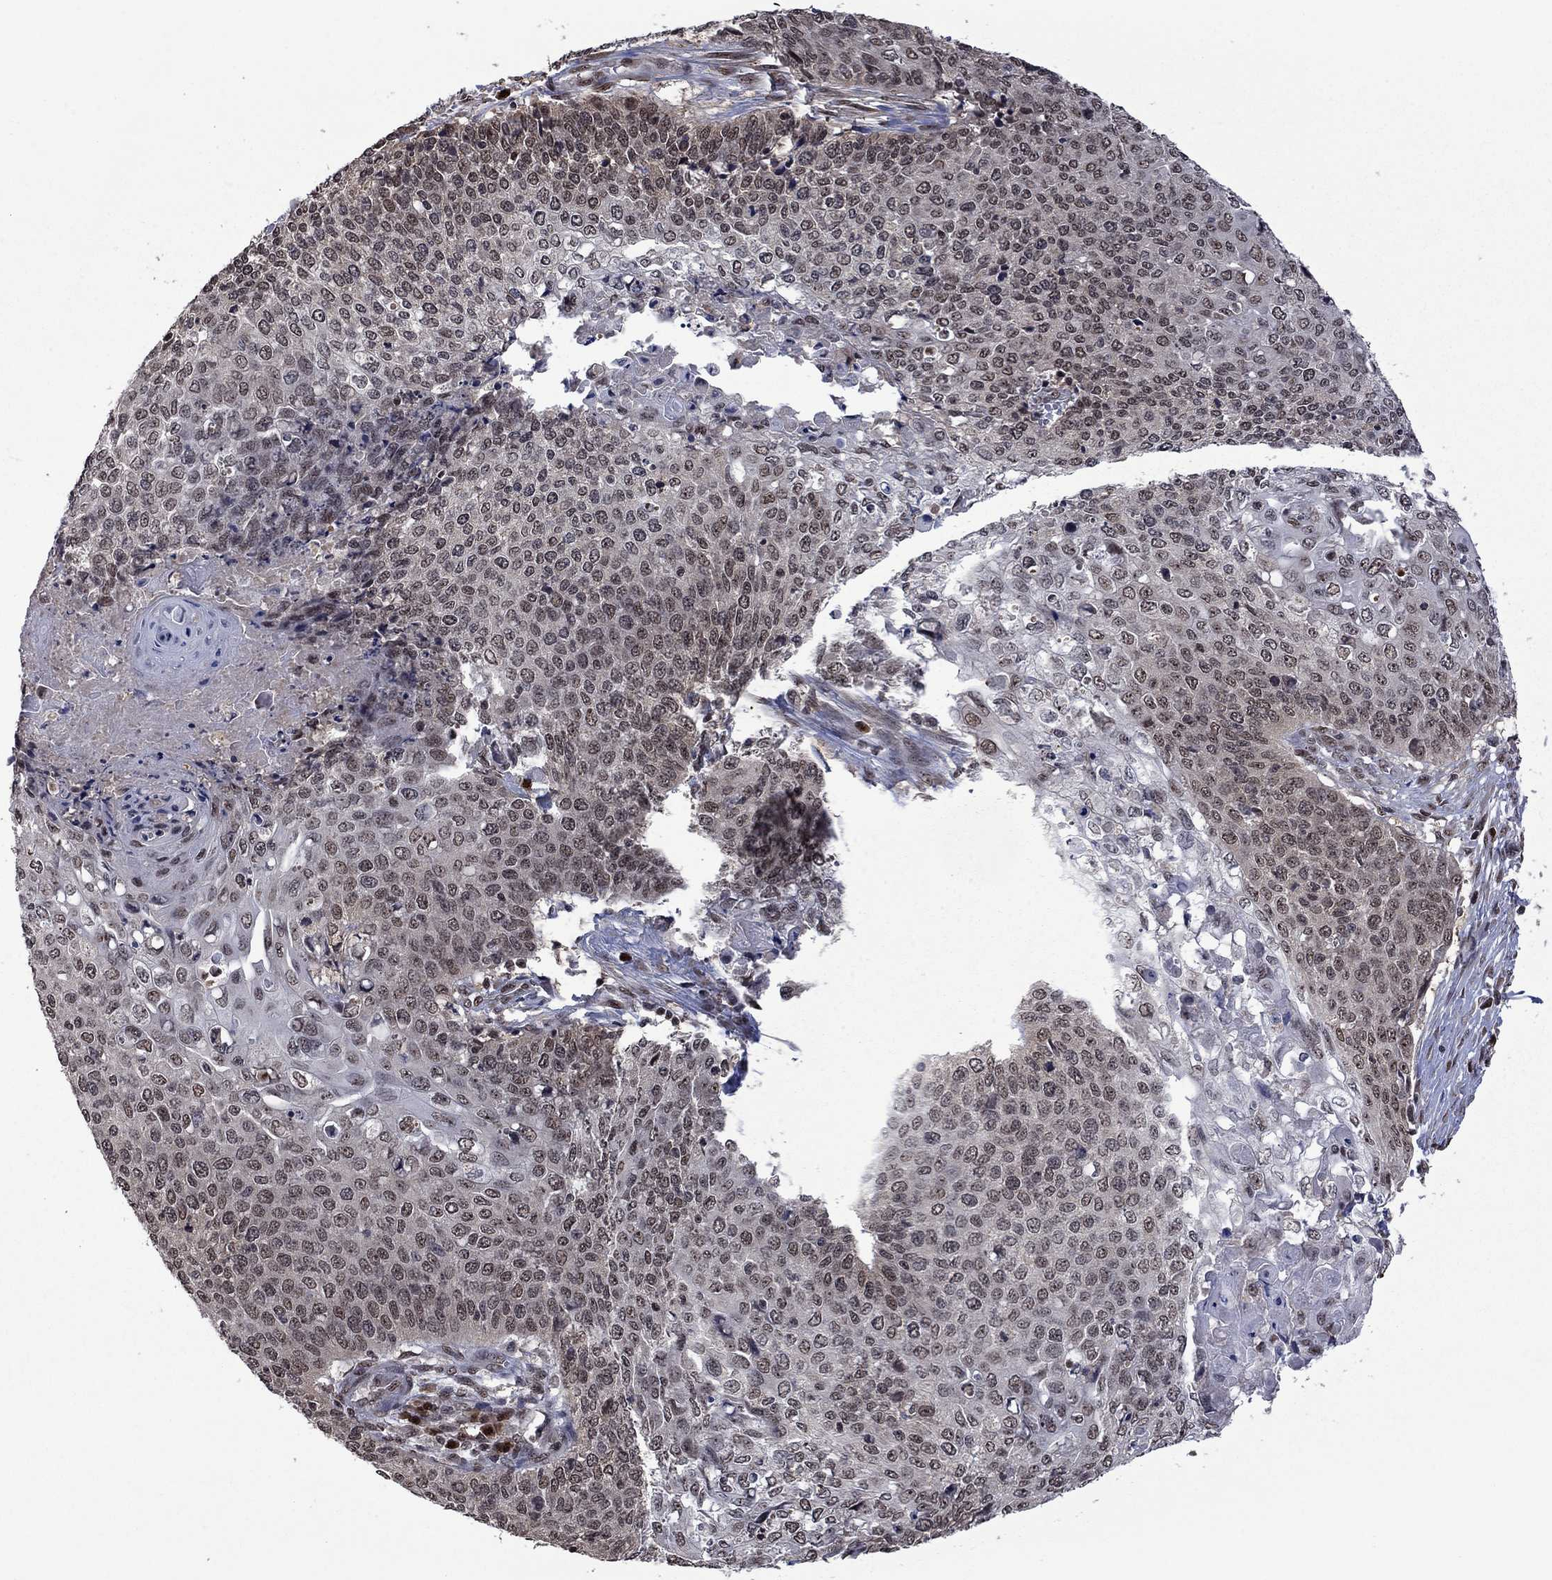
{"staining": {"intensity": "negative", "quantity": "none", "location": "none"}, "tissue": "cervical cancer", "cell_type": "Tumor cells", "image_type": "cancer", "snomed": [{"axis": "morphology", "description": "Squamous cell carcinoma, NOS"}, {"axis": "topography", "description": "Cervix"}], "caption": "Tumor cells show no significant positivity in cervical cancer (squamous cell carcinoma). (IHC, brightfield microscopy, high magnification).", "gene": "FBL", "patient": {"sex": "female", "age": 39}}